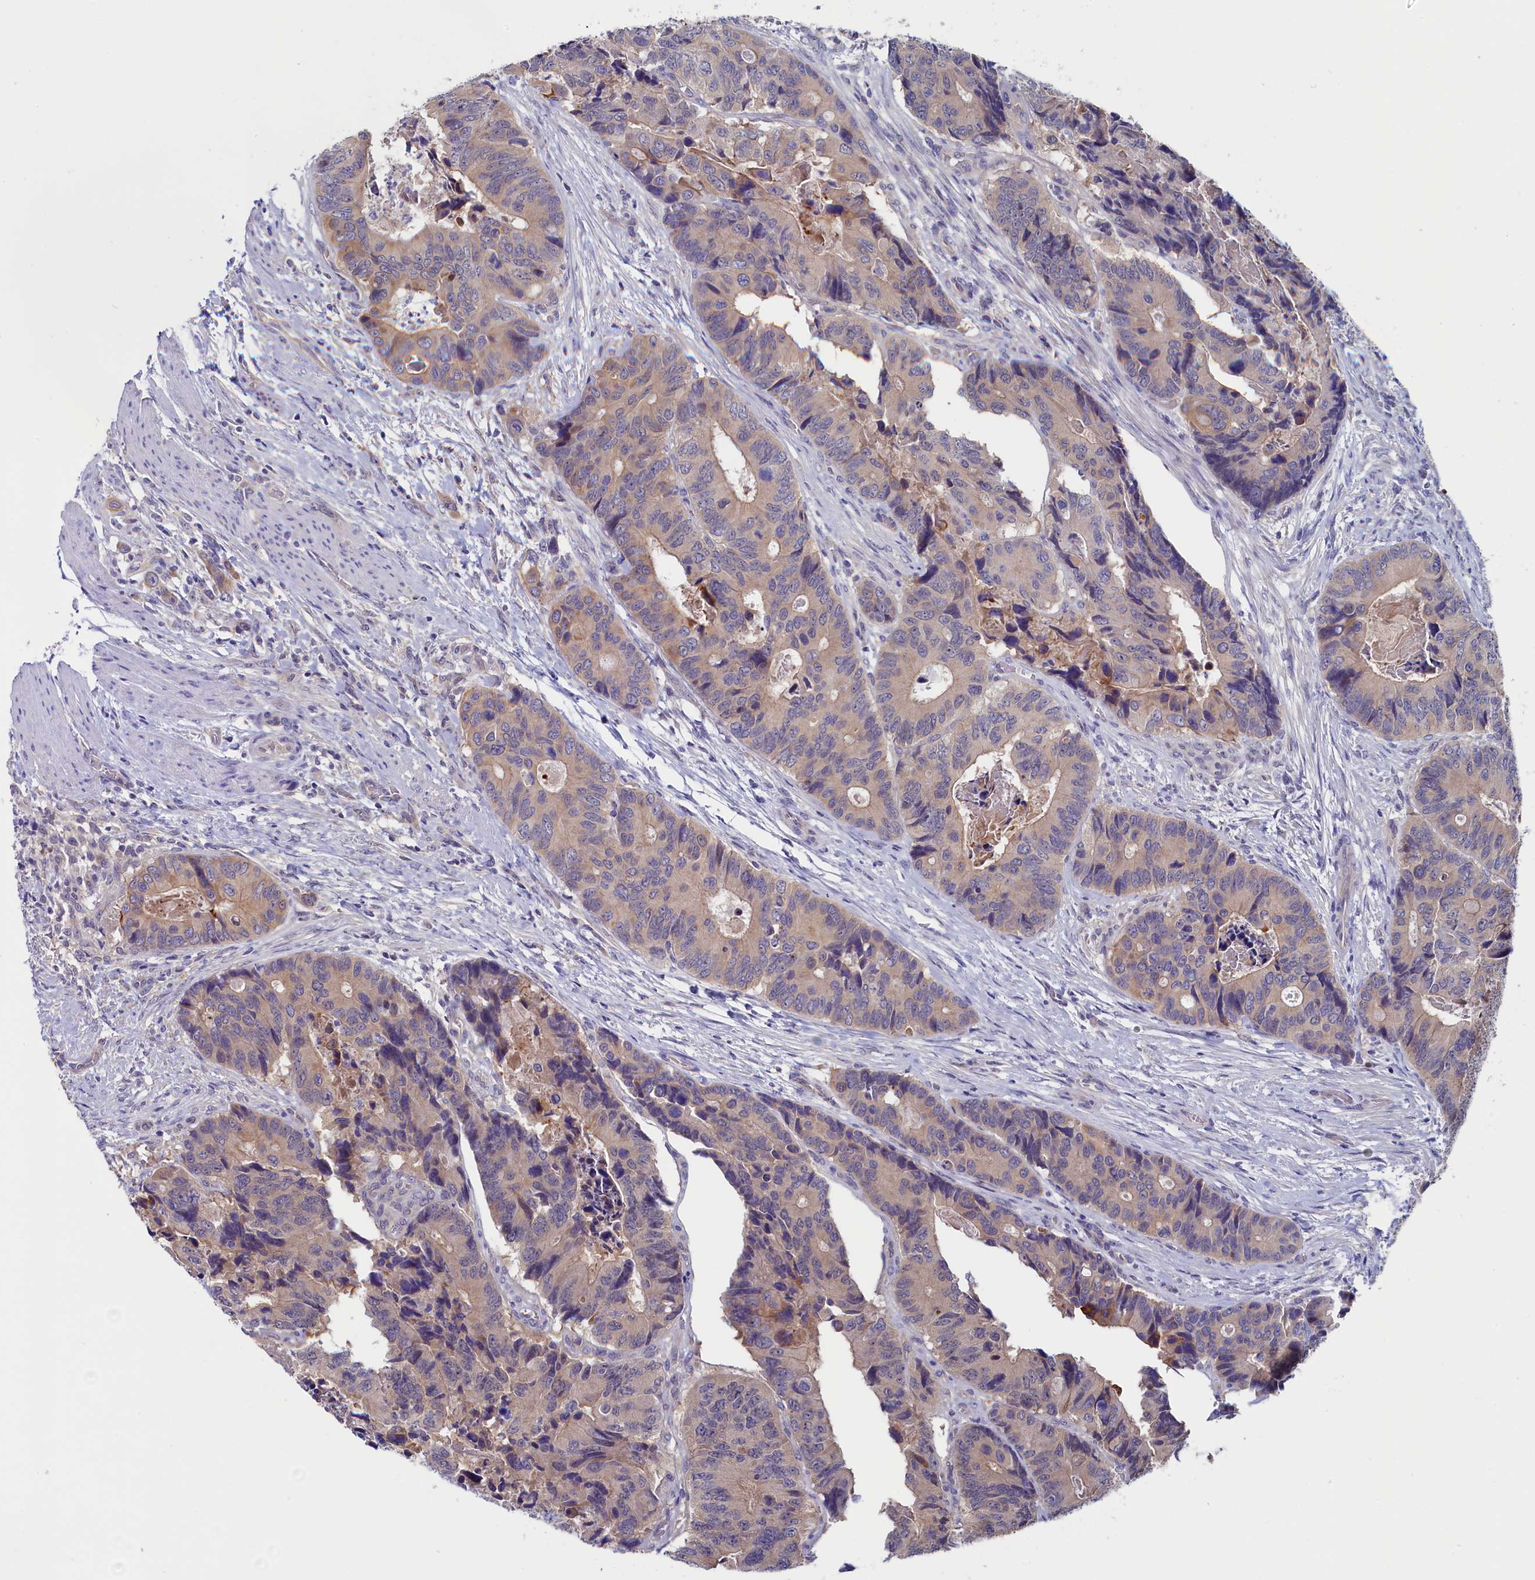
{"staining": {"intensity": "weak", "quantity": ">75%", "location": "cytoplasmic/membranous"}, "tissue": "colorectal cancer", "cell_type": "Tumor cells", "image_type": "cancer", "snomed": [{"axis": "morphology", "description": "Adenocarcinoma, NOS"}, {"axis": "topography", "description": "Colon"}], "caption": "A low amount of weak cytoplasmic/membranous positivity is present in about >75% of tumor cells in colorectal cancer (adenocarcinoma) tissue.", "gene": "CIAPIN1", "patient": {"sex": "male", "age": 84}}